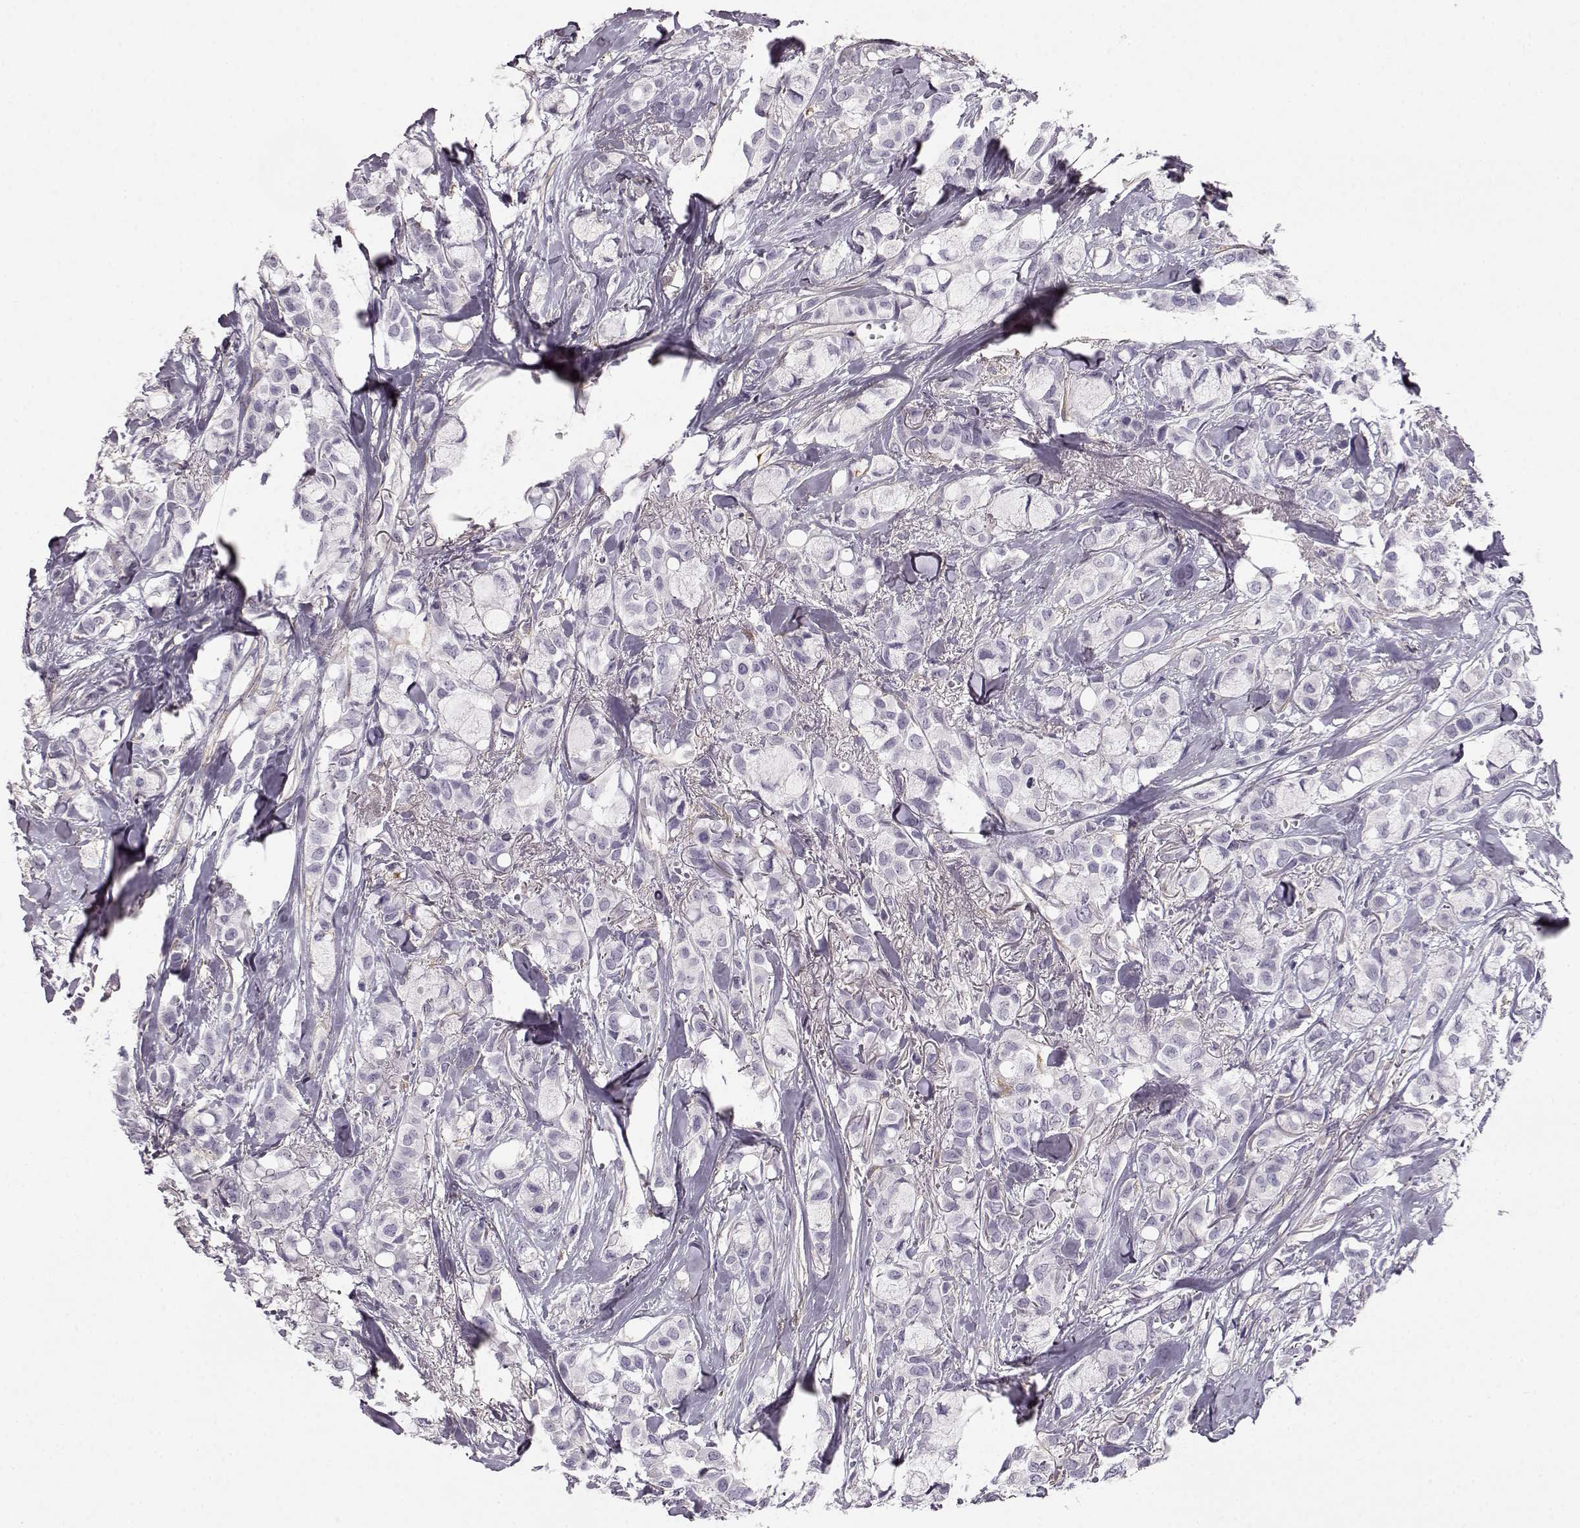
{"staining": {"intensity": "negative", "quantity": "none", "location": "none"}, "tissue": "breast cancer", "cell_type": "Tumor cells", "image_type": "cancer", "snomed": [{"axis": "morphology", "description": "Duct carcinoma"}, {"axis": "topography", "description": "Breast"}], "caption": "Tumor cells are negative for protein expression in human intraductal carcinoma (breast). The staining is performed using DAB brown chromogen with nuclei counter-stained in using hematoxylin.", "gene": "TRIM69", "patient": {"sex": "female", "age": 85}}